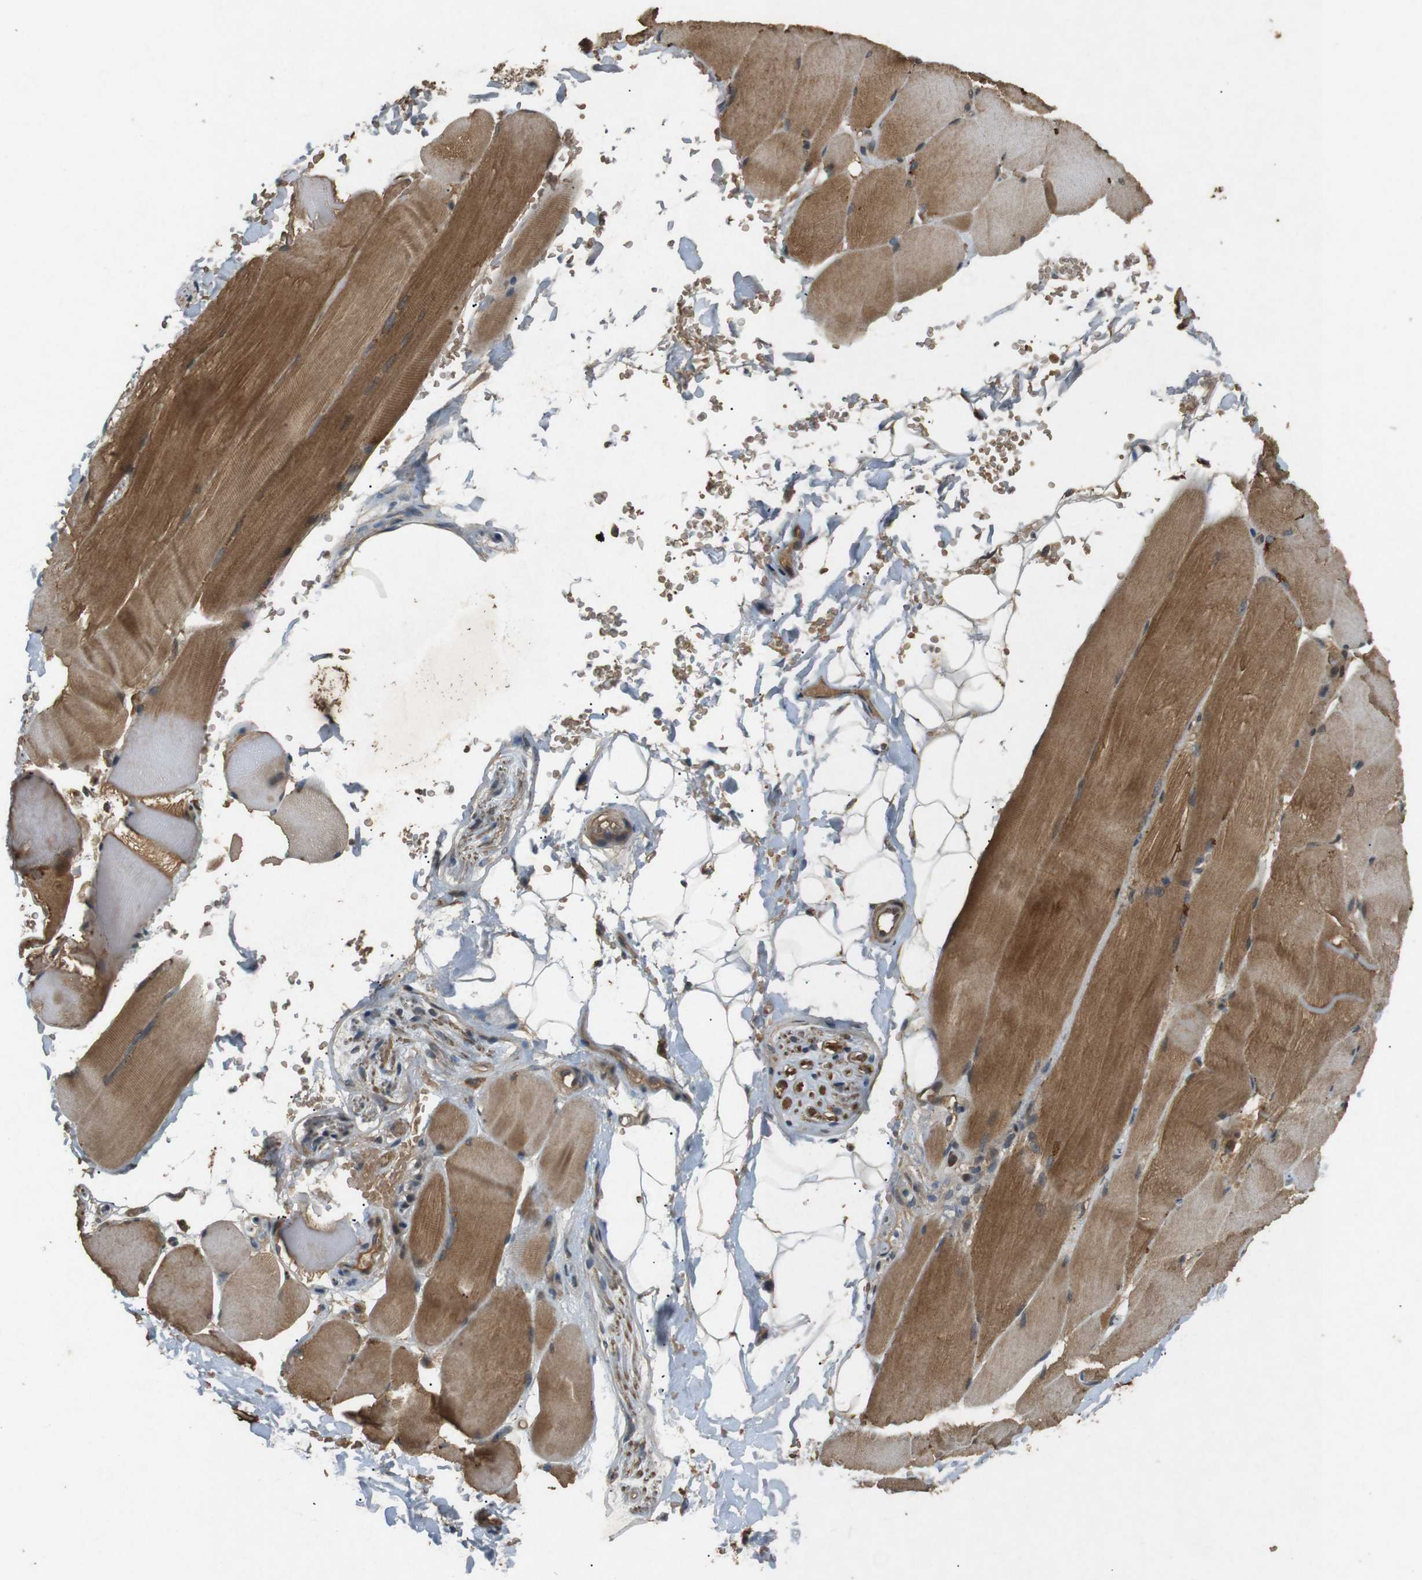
{"staining": {"intensity": "moderate", "quantity": ">75%", "location": "cytoplasmic/membranous"}, "tissue": "skeletal muscle", "cell_type": "Myocytes", "image_type": "normal", "snomed": [{"axis": "morphology", "description": "Normal tissue, NOS"}, {"axis": "topography", "description": "Skin"}, {"axis": "topography", "description": "Skeletal muscle"}], "caption": "Protein staining reveals moderate cytoplasmic/membranous expression in about >75% of myocytes in normal skeletal muscle.", "gene": "TAP1", "patient": {"sex": "male", "age": 83}}